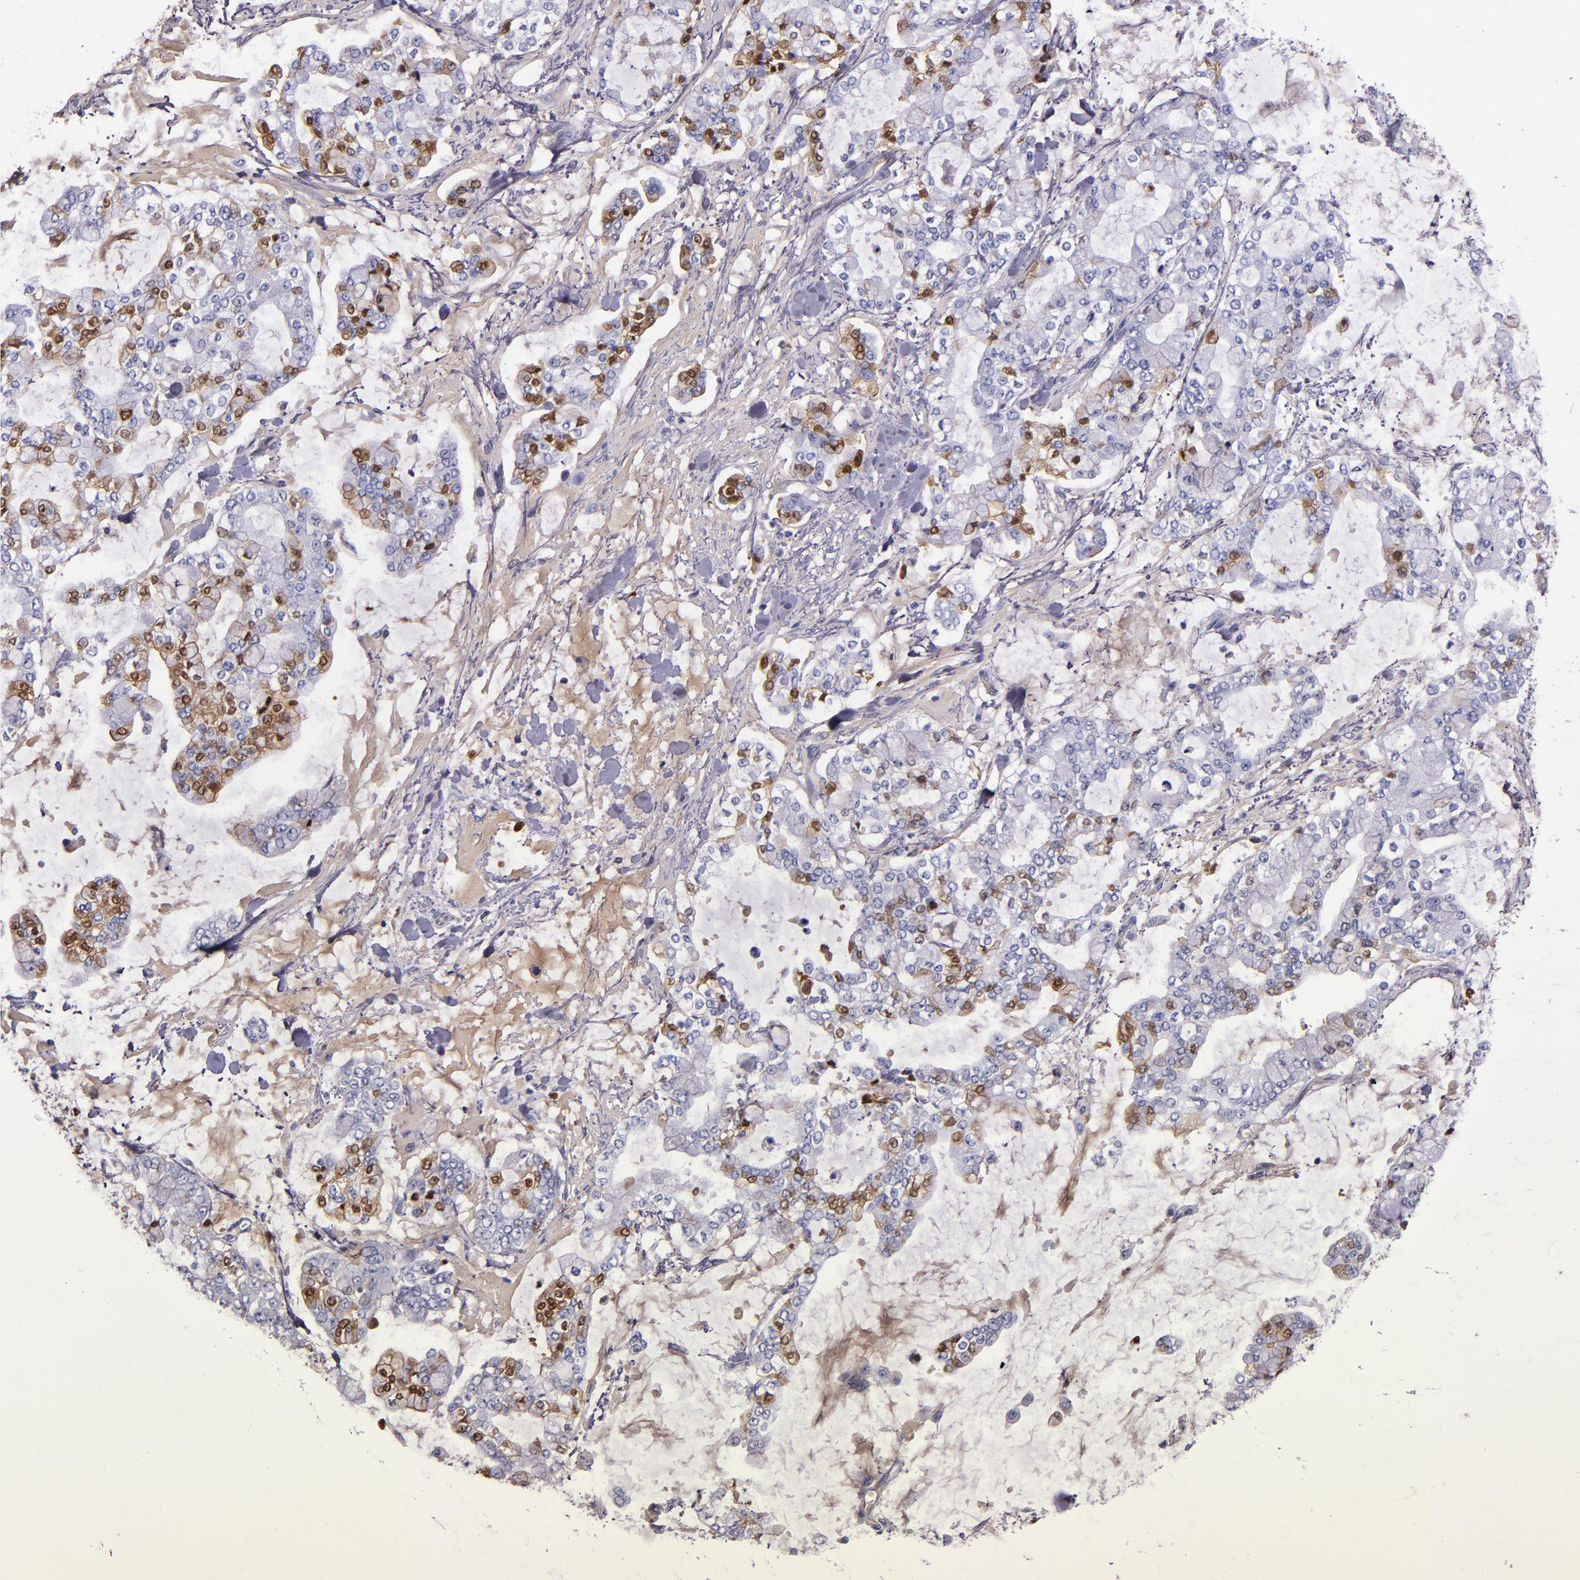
{"staining": {"intensity": "moderate", "quantity": "<25%", "location": "cytoplasmic/membranous"}, "tissue": "stomach cancer", "cell_type": "Tumor cells", "image_type": "cancer", "snomed": [{"axis": "morphology", "description": "Normal tissue, NOS"}, {"axis": "morphology", "description": "Adenocarcinoma, NOS"}, {"axis": "topography", "description": "Stomach, upper"}, {"axis": "topography", "description": "Stomach"}], "caption": "Tumor cells reveal low levels of moderate cytoplasmic/membranous staining in about <25% of cells in human stomach cancer.", "gene": "CLEC3B", "patient": {"sex": "male", "age": 76}}